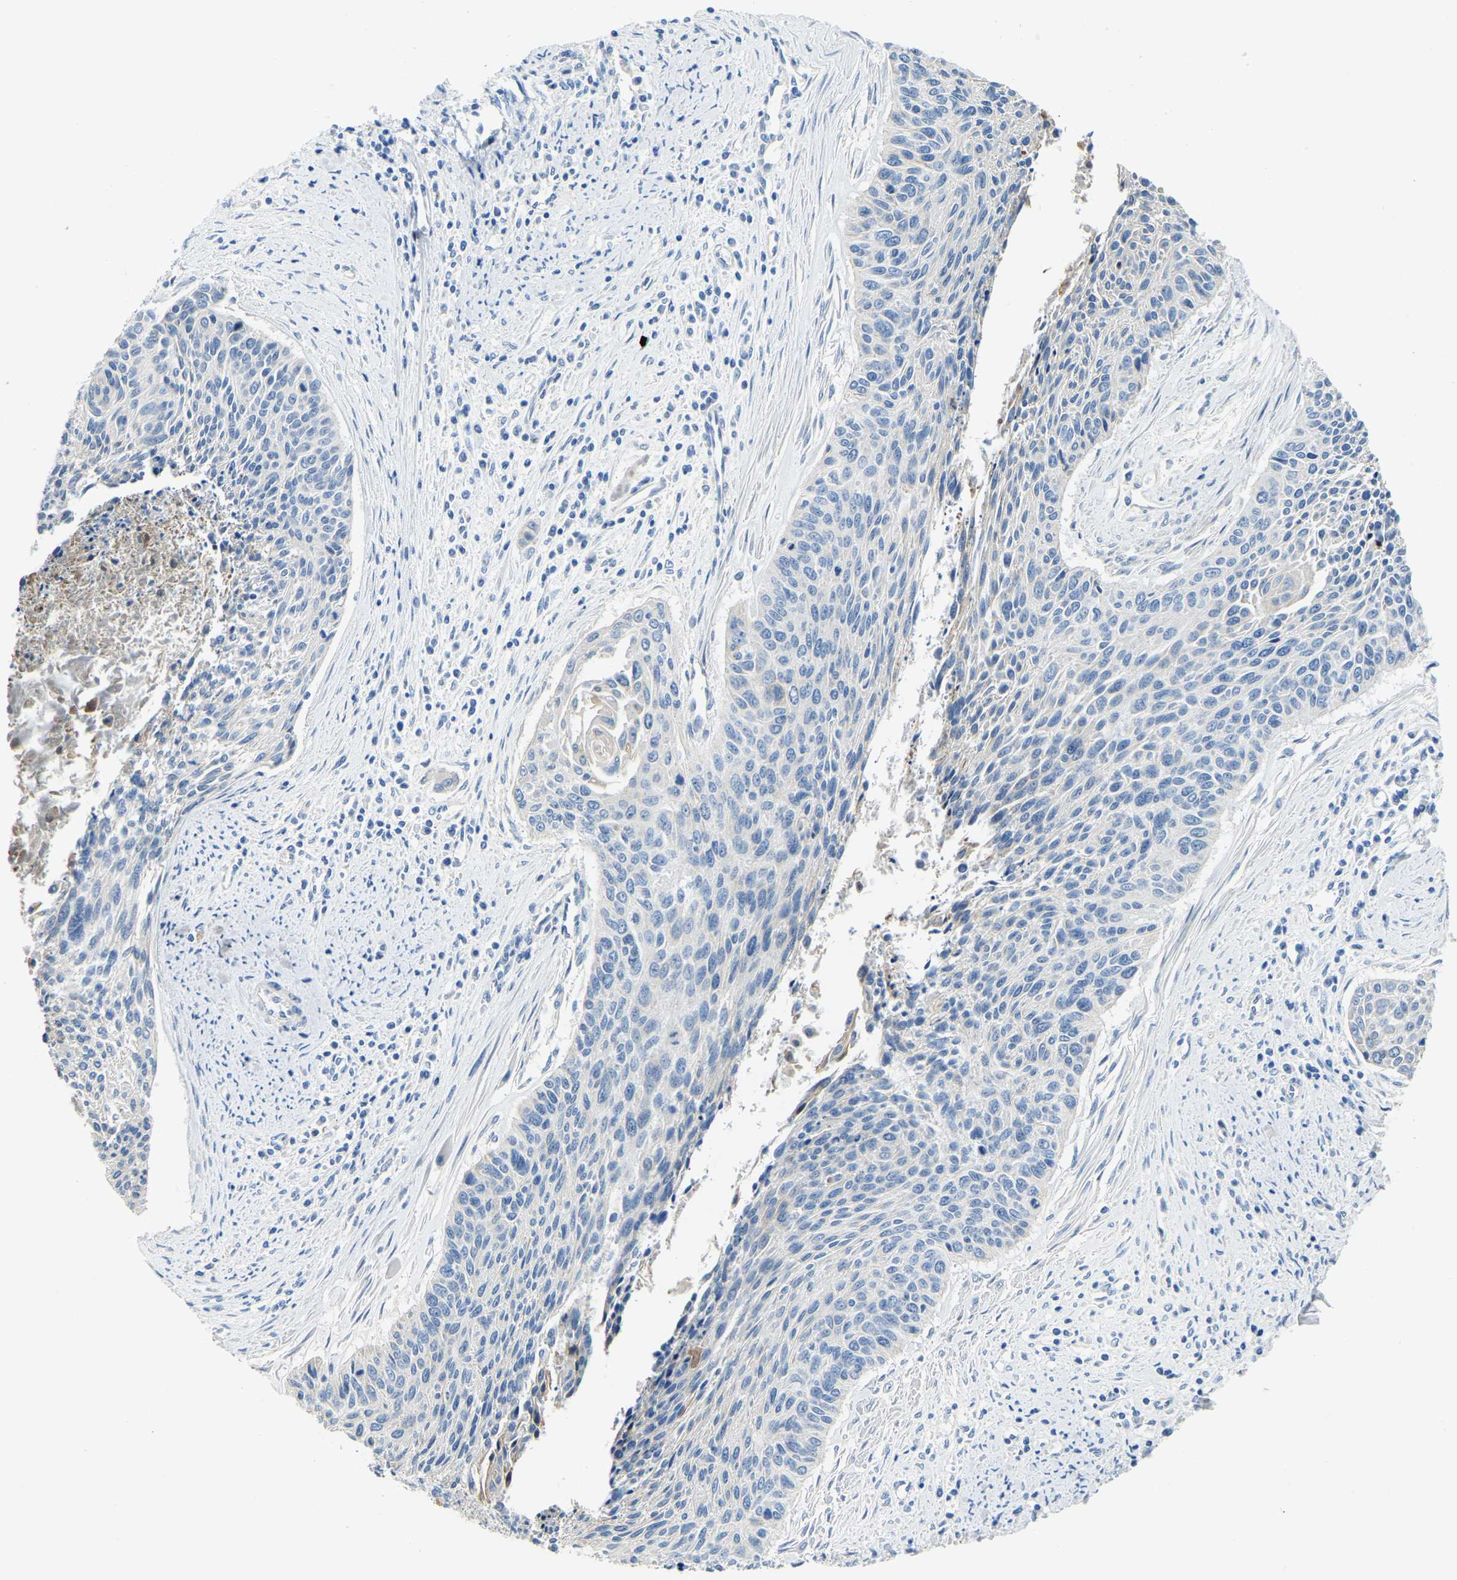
{"staining": {"intensity": "negative", "quantity": "none", "location": "none"}, "tissue": "cervical cancer", "cell_type": "Tumor cells", "image_type": "cancer", "snomed": [{"axis": "morphology", "description": "Squamous cell carcinoma, NOS"}, {"axis": "topography", "description": "Cervix"}], "caption": "High magnification brightfield microscopy of cervical cancer (squamous cell carcinoma) stained with DAB (3,3'-diaminobenzidine) (brown) and counterstained with hematoxylin (blue): tumor cells show no significant staining. Nuclei are stained in blue.", "gene": "HIGD2B", "patient": {"sex": "female", "age": 55}}